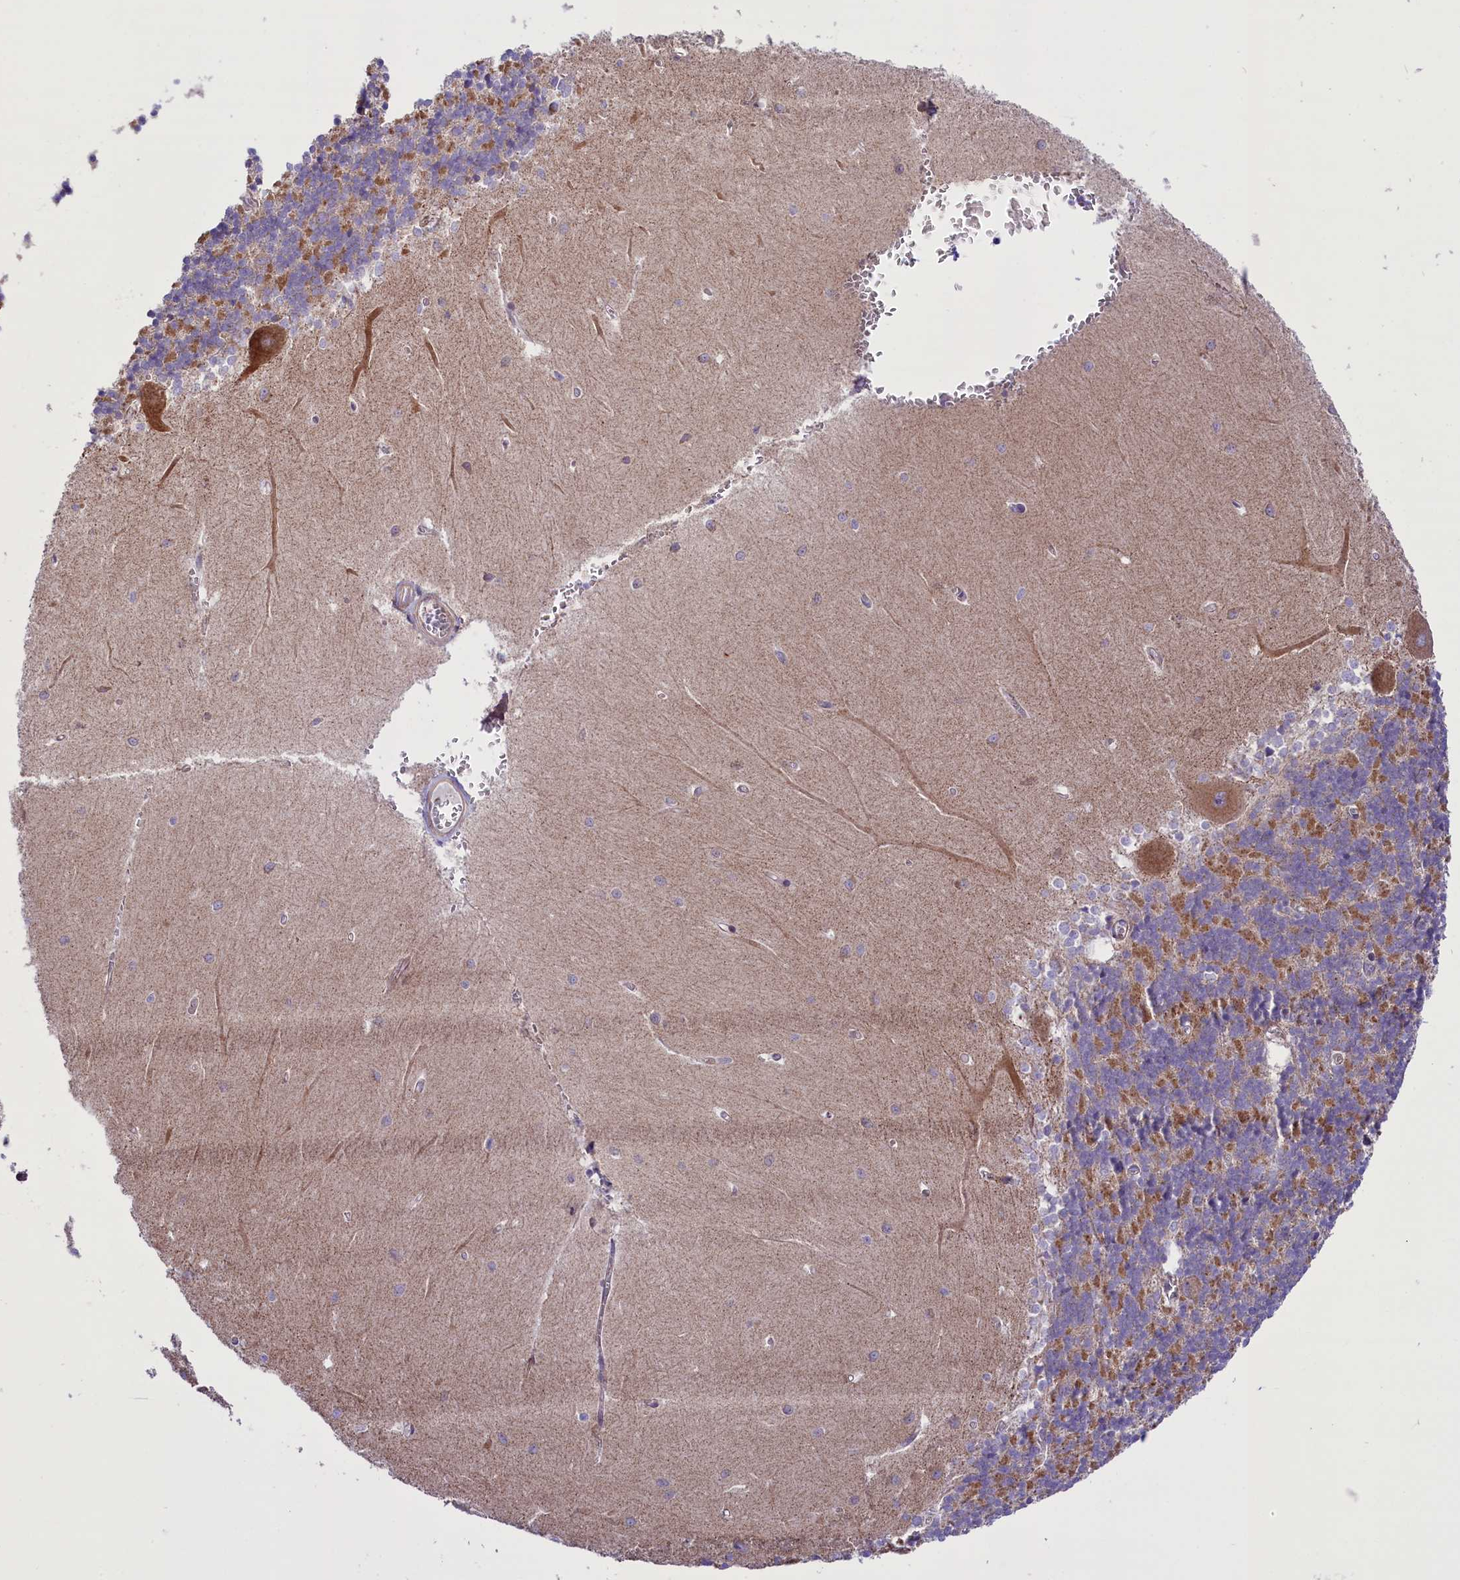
{"staining": {"intensity": "moderate", "quantity": ">75%", "location": "cytoplasmic/membranous"}, "tissue": "cerebellum", "cell_type": "Cells in granular layer", "image_type": "normal", "snomed": [{"axis": "morphology", "description": "Normal tissue, NOS"}, {"axis": "topography", "description": "Cerebellum"}], "caption": "The photomicrograph demonstrates staining of normal cerebellum, revealing moderate cytoplasmic/membranous protein expression (brown color) within cells in granular layer. The protein of interest is shown in brown color, while the nuclei are stained blue.", "gene": "PTPRU", "patient": {"sex": "male", "age": 37}}